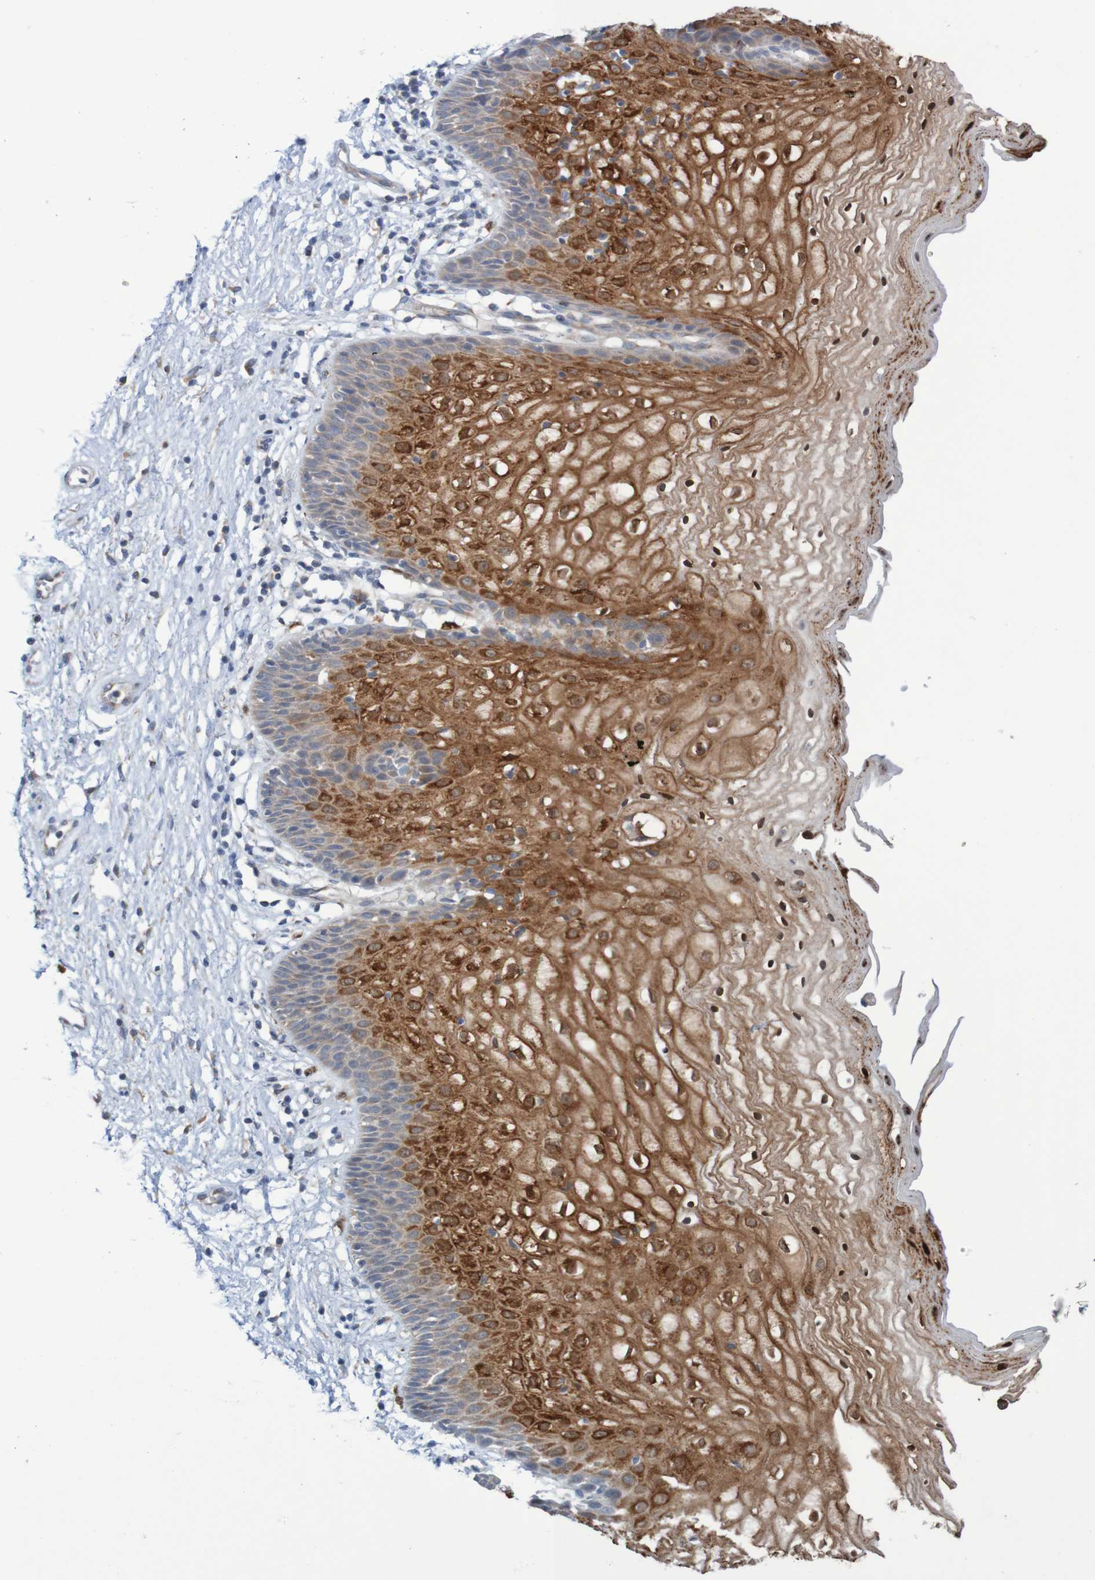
{"staining": {"intensity": "moderate", "quantity": ">75%", "location": "cytoplasmic/membranous,nuclear"}, "tissue": "vagina", "cell_type": "Squamous epithelial cells", "image_type": "normal", "snomed": [{"axis": "morphology", "description": "Normal tissue, NOS"}, {"axis": "topography", "description": "Vagina"}], "caption": "Moderate cytoplasmic/membranous,nuclear expression is seen in about >75% of squamous epithelial cells in normal vagina.", "gene": "PARP4", "patient": {"sex": "female", "age": 34}}